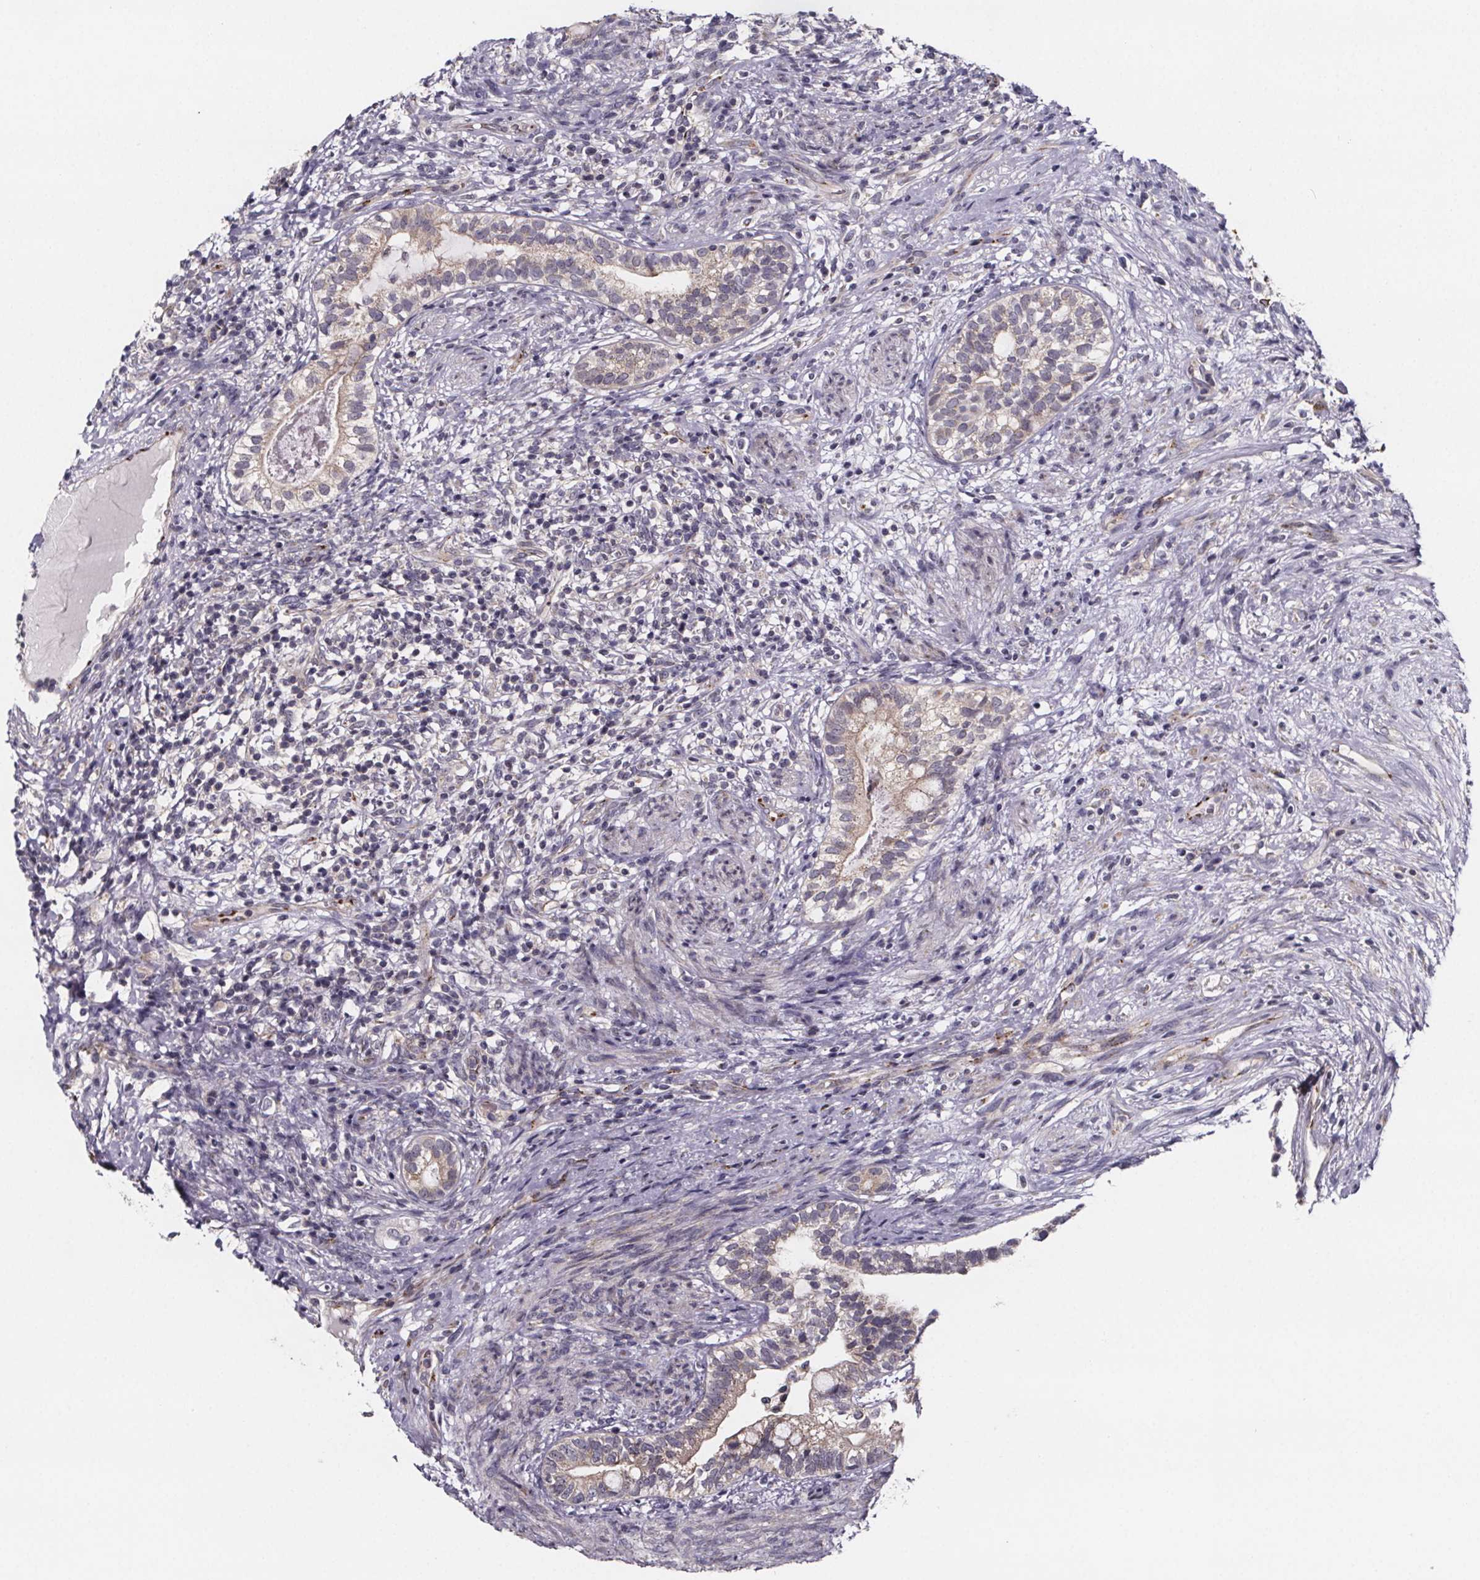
{"staining": {"intensity": "negative", "quantity": "none", "location": "none"}, "tissue": "testis cancer", "cell_type": "Tumor cells", "image_type": "cancer", "snomed": [{"axis": "morphology", "description": "Seminoma, NOS"}, {"axis": "morphology", "description": "Carcinoma, Embryonal, NOS"}, {"axis": "topography", "description": "Testis"}], "caption": "Immunohistochemistry micrograph of human testis cancer stained for a protein (brown), which exhibits no positivity in tumor cells.", "gene": "NDST1", "patient": {"sex": "male", "age": 41}}